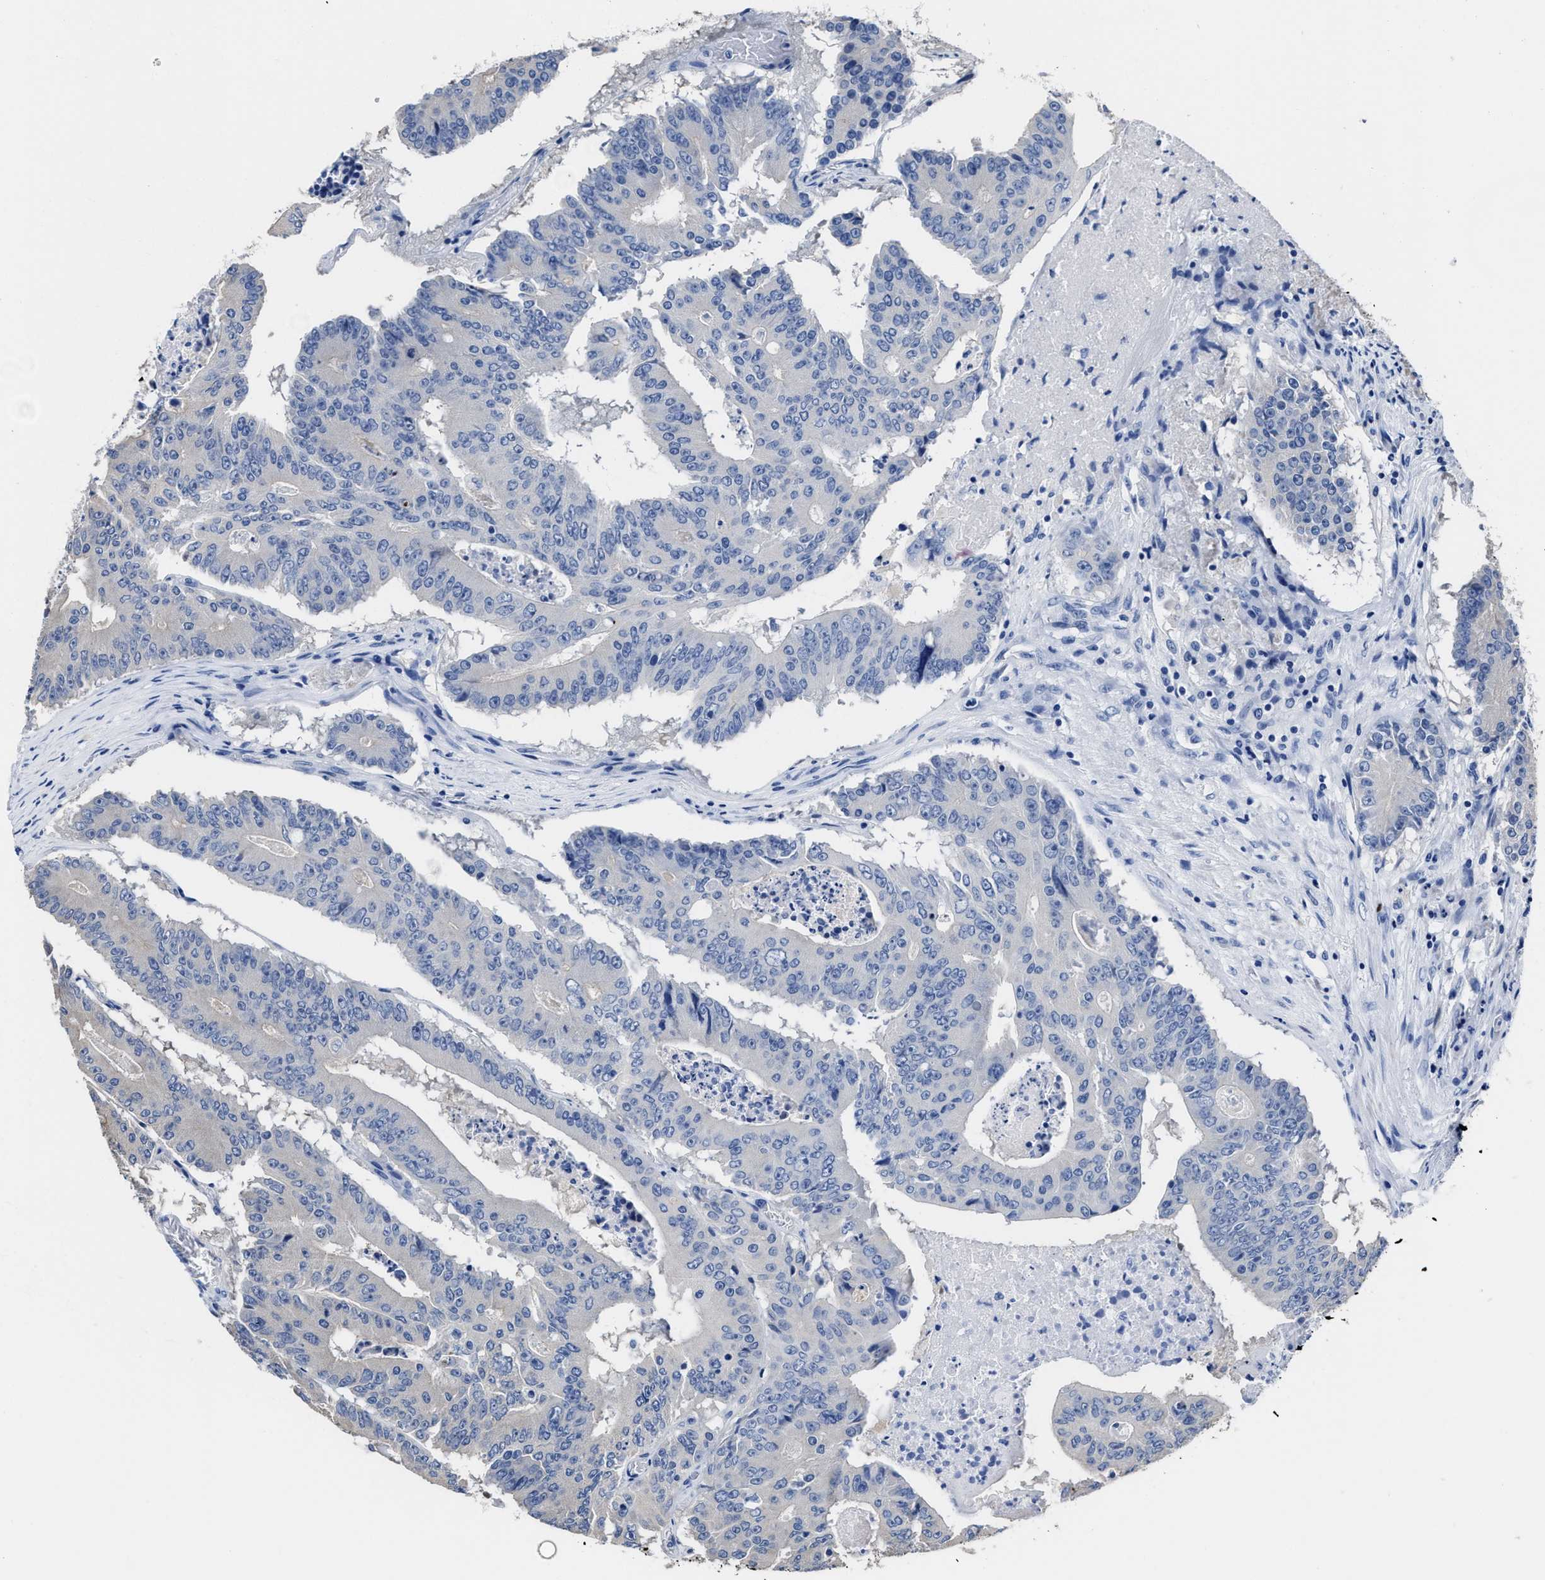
{"staining": {"intensity": "negative", "quantity": "none", "location": "none"}, "tissue": "colorectal cancer", "cell_type": "Tumor cells", "image_type": "cancer", "snomed": [{"axis": "morphology", "description": "Adenocarcinoma, NOS"}, {"axis": "topography", "description": "Colon"}], "caption": "Protein analysis of colorectal cancer (adenocarcinoma) exhibits no significant positivity in tumor cells.", "gene": "HOOK1", "patient": {"sex": "male", "age": 87}}